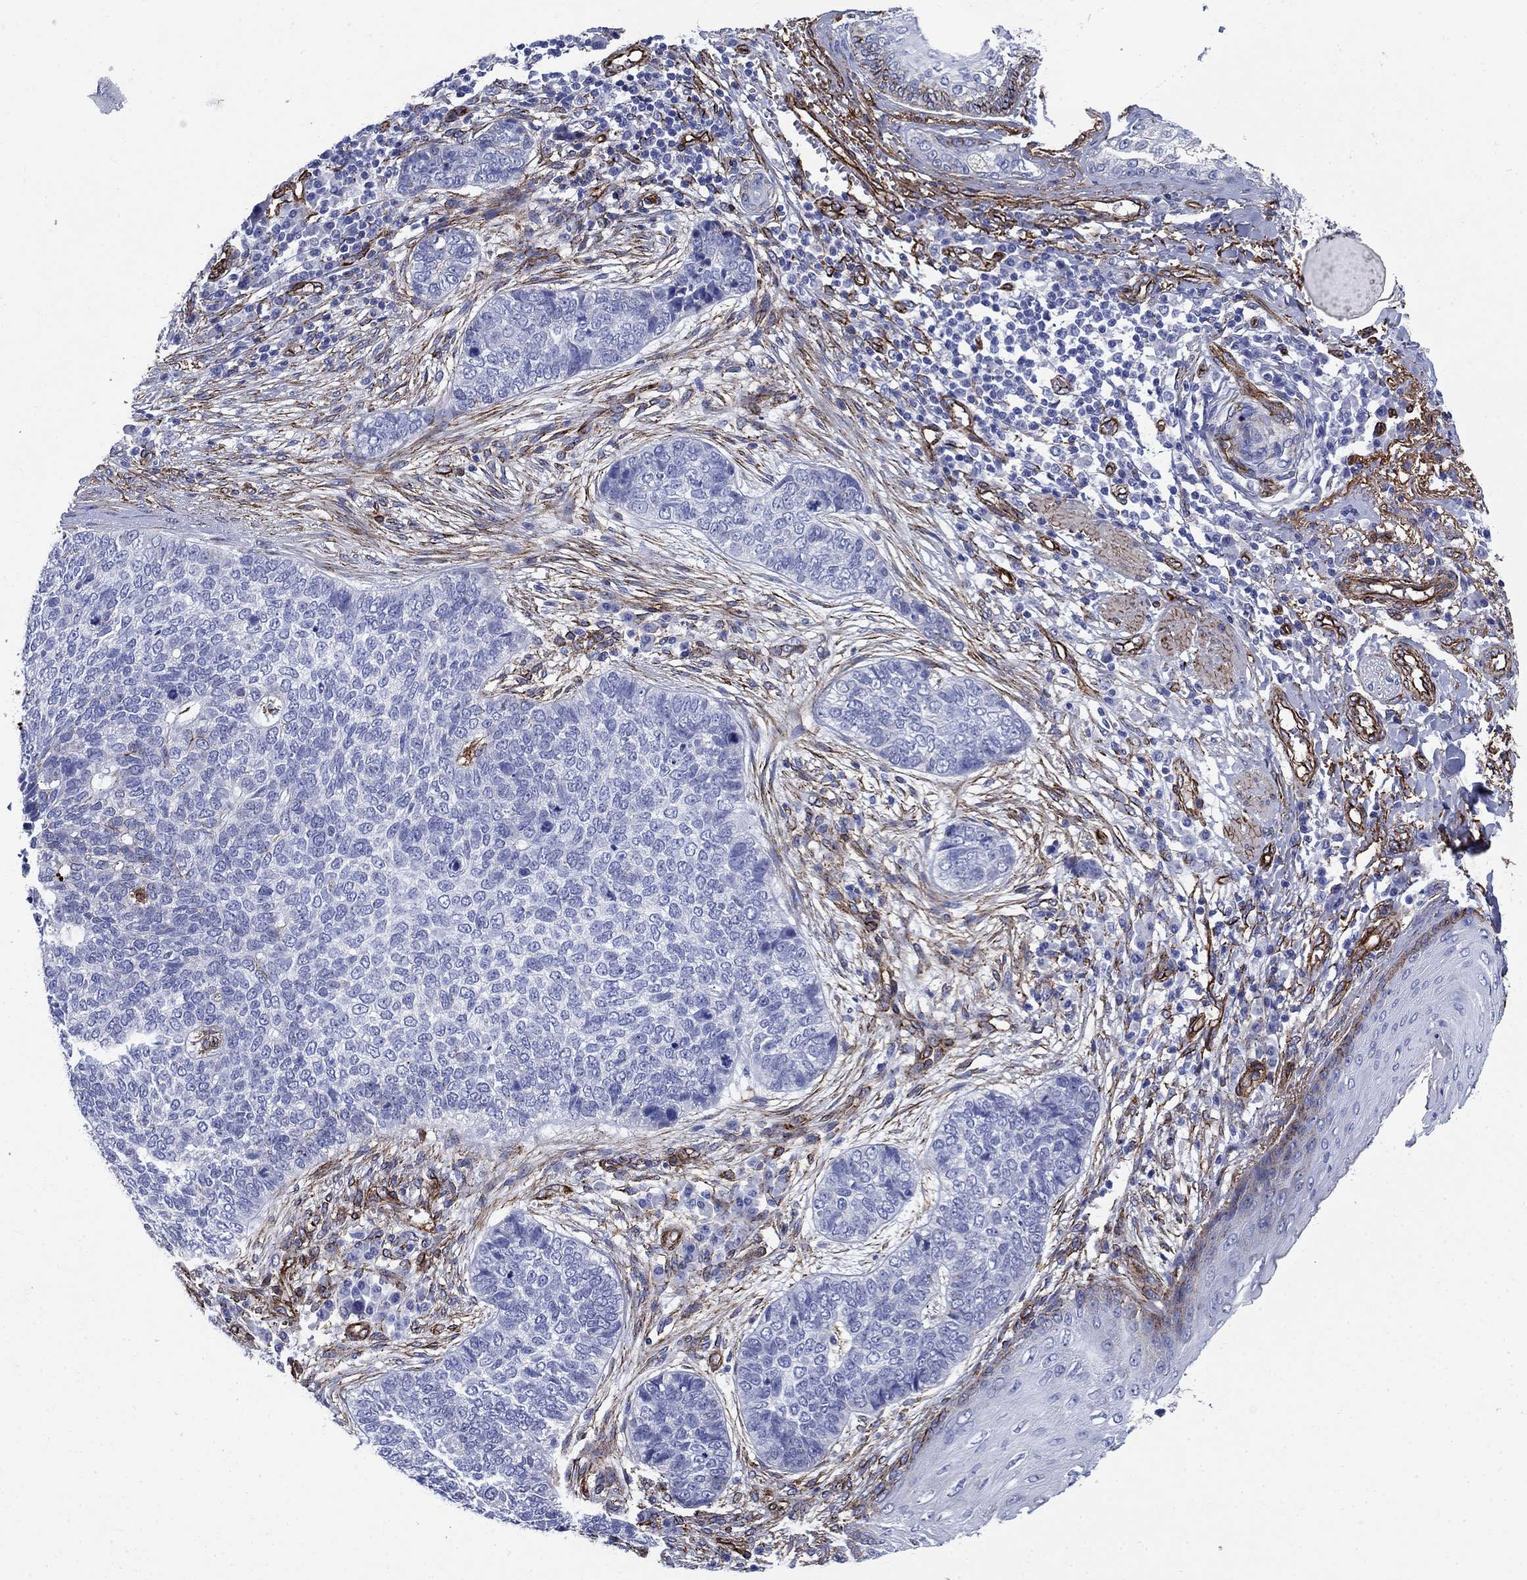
{"staining": {"intensity": "negative", "quantity": "none", "location": "none"}, "tissue": "skin cancer", "cell_type": "Tumor cells", "image_type": "cancer", "snomed": [{"axis": "morphology", "description": "Basal cell carcinoma"}, {"axis": "topography", "description": "Skin"}], "caption": "The immunohistochemistry histopathology image has no significant expression in tumor cells of skin cancer tissue.", "gene": "VTN", "patient": {"sex": "female", "age": 69}}